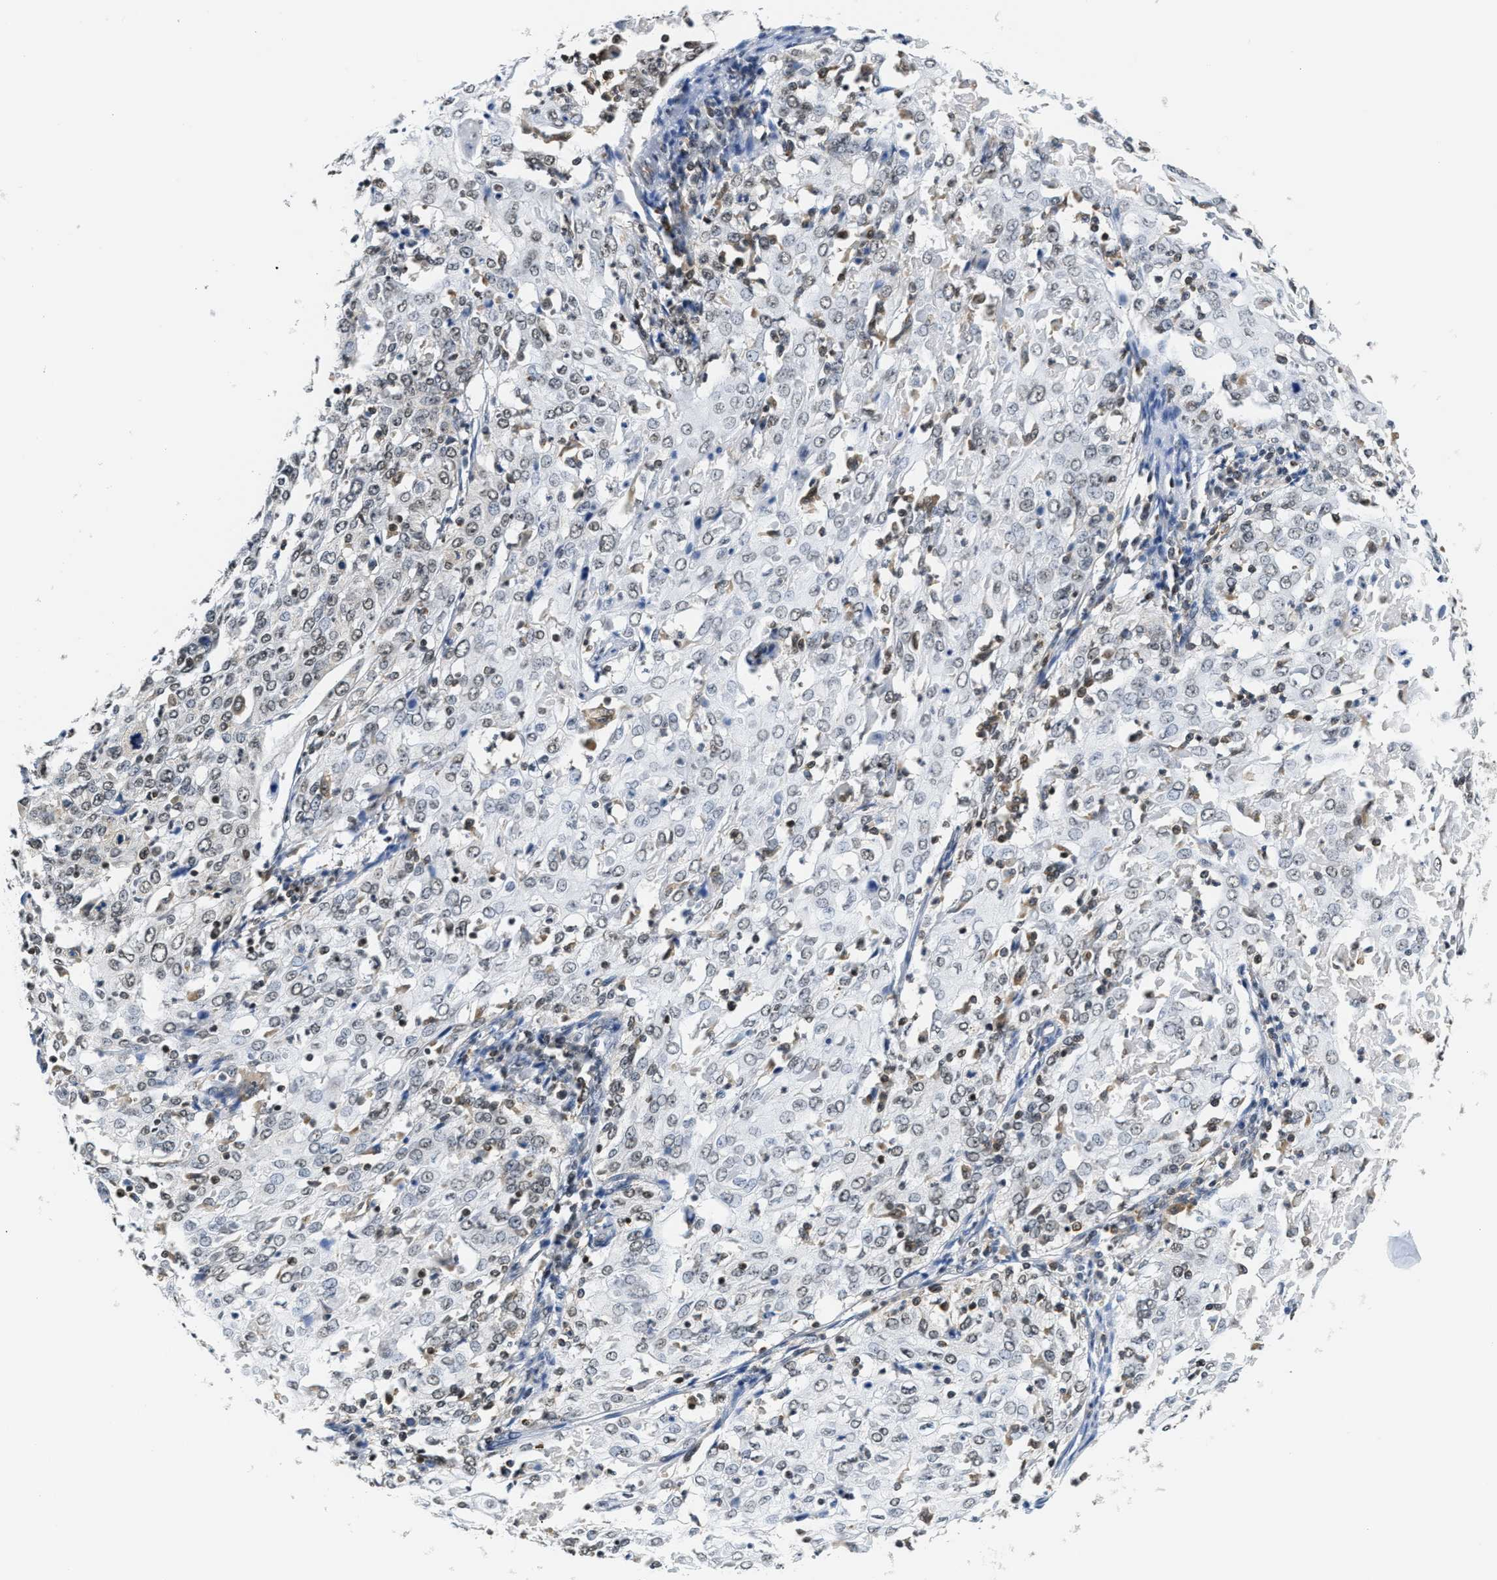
{"staining": {"intensity": "negative", "quantity": "none", "location": "none"}, "tissue": "cervical cancer", "cell_type": "Tumor cells", "image_type": "cancer", "snomed": [{"axis": "morphology", "description": "Squamous cell carcinoma, NOS"}, {"axis": "topography", "description": "Cervix"}], "caption": "DAB immunohistochemical staining of human squamous cell carcinoma (cervical) exhibits no significant expression in tumor cells.", "gene": "STK10", "patient": {"sex": "female", "age": 39}}